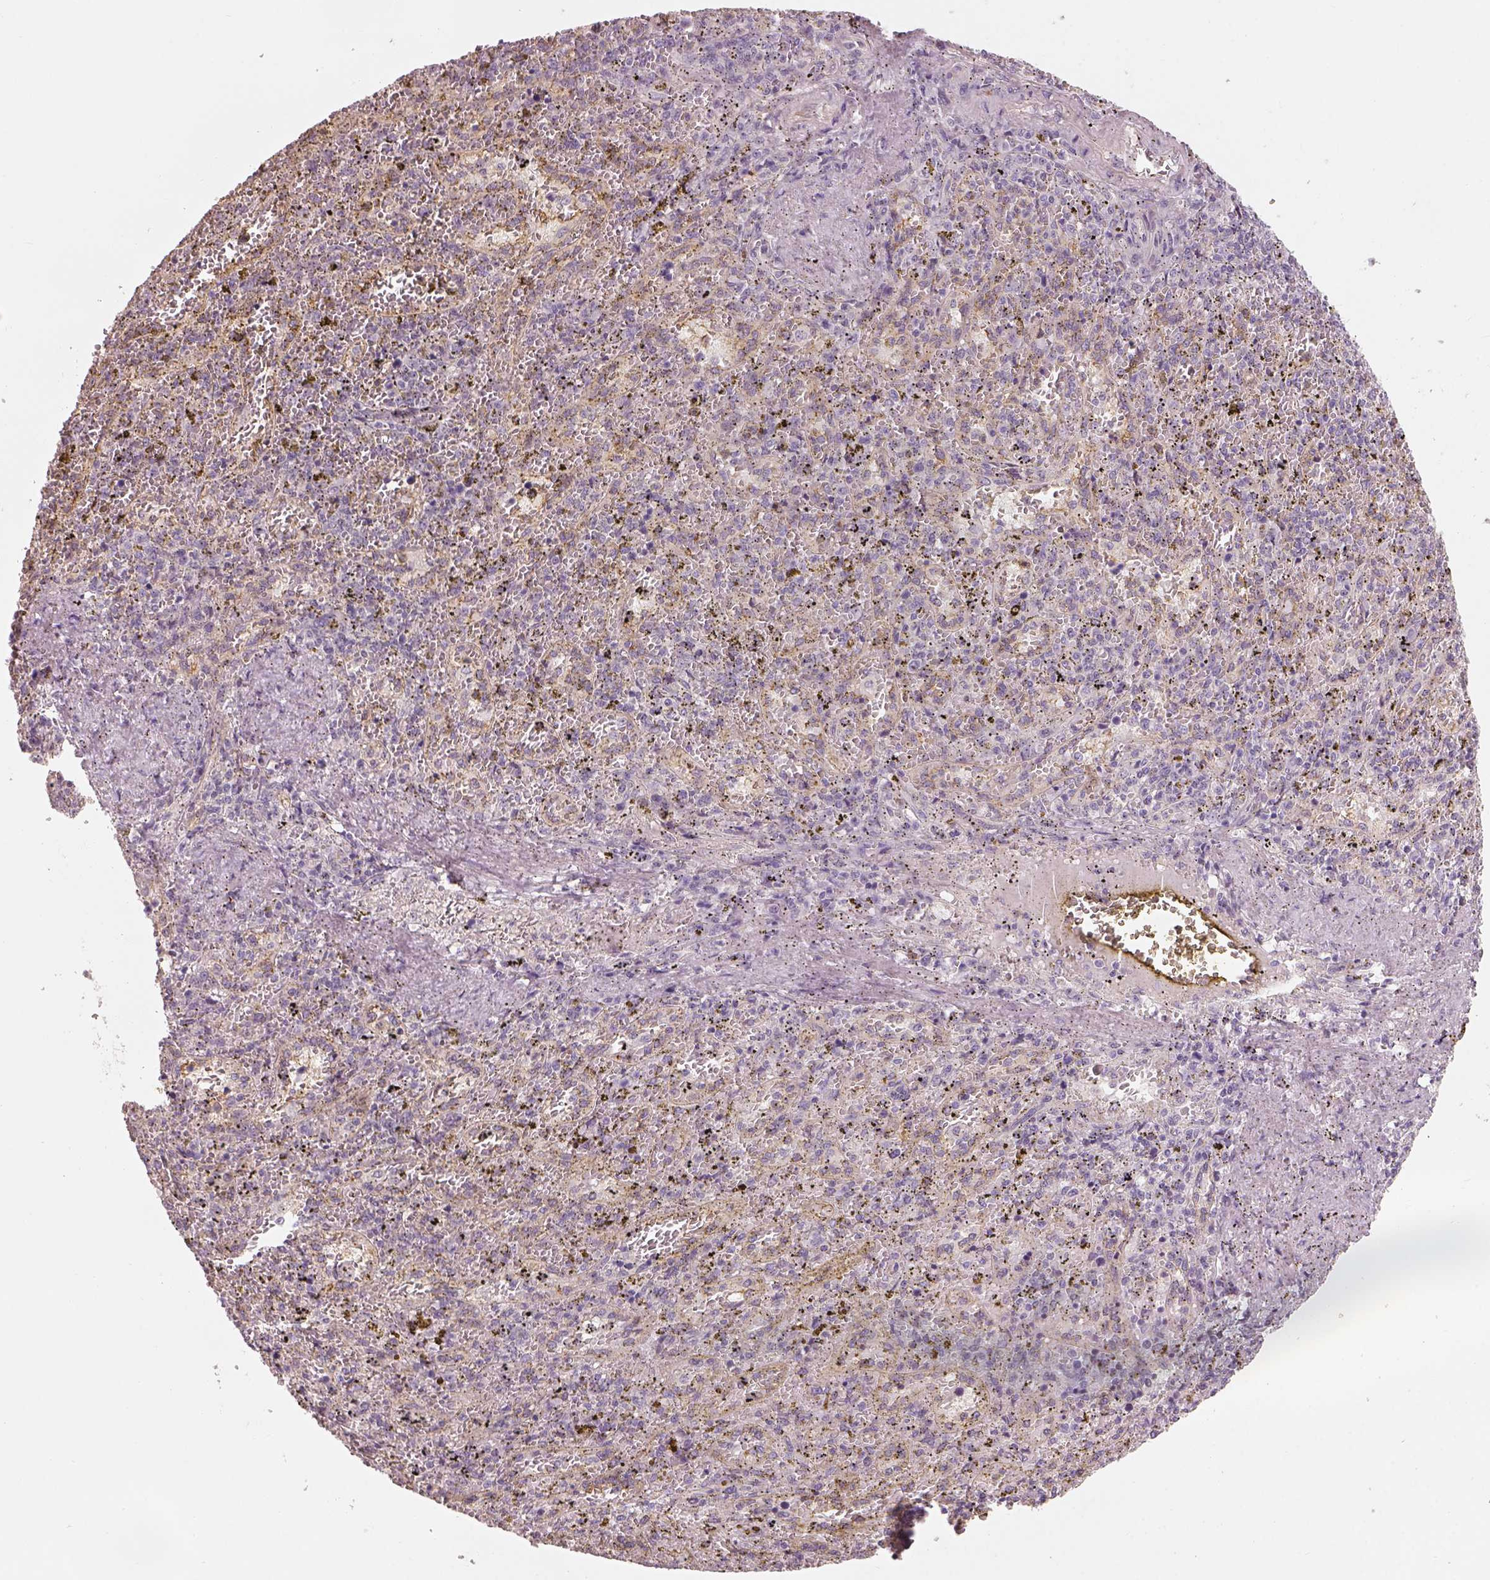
{"staining": {"intensity": "negative", "quantity": "none", "location": "none"}, "tissue": "spleen", "cell_type": "Cells in red pulp", "image_type": "normal", "snomed": [{"axis": "morphology", "description": "Normal tissue, NOS"}, {"axis": "topography", "description": "Spleen"}], "caption": "Spleen was stained to show a protein in brown. There is no significant expression in cells in red pulp. (DAB (3,3'-diaminobenzidine) immunohistochemistry (IHC) with hematoxylin counter stain).", "gene": "CDS1", "patient": {"sex": "female", "age": 50}}